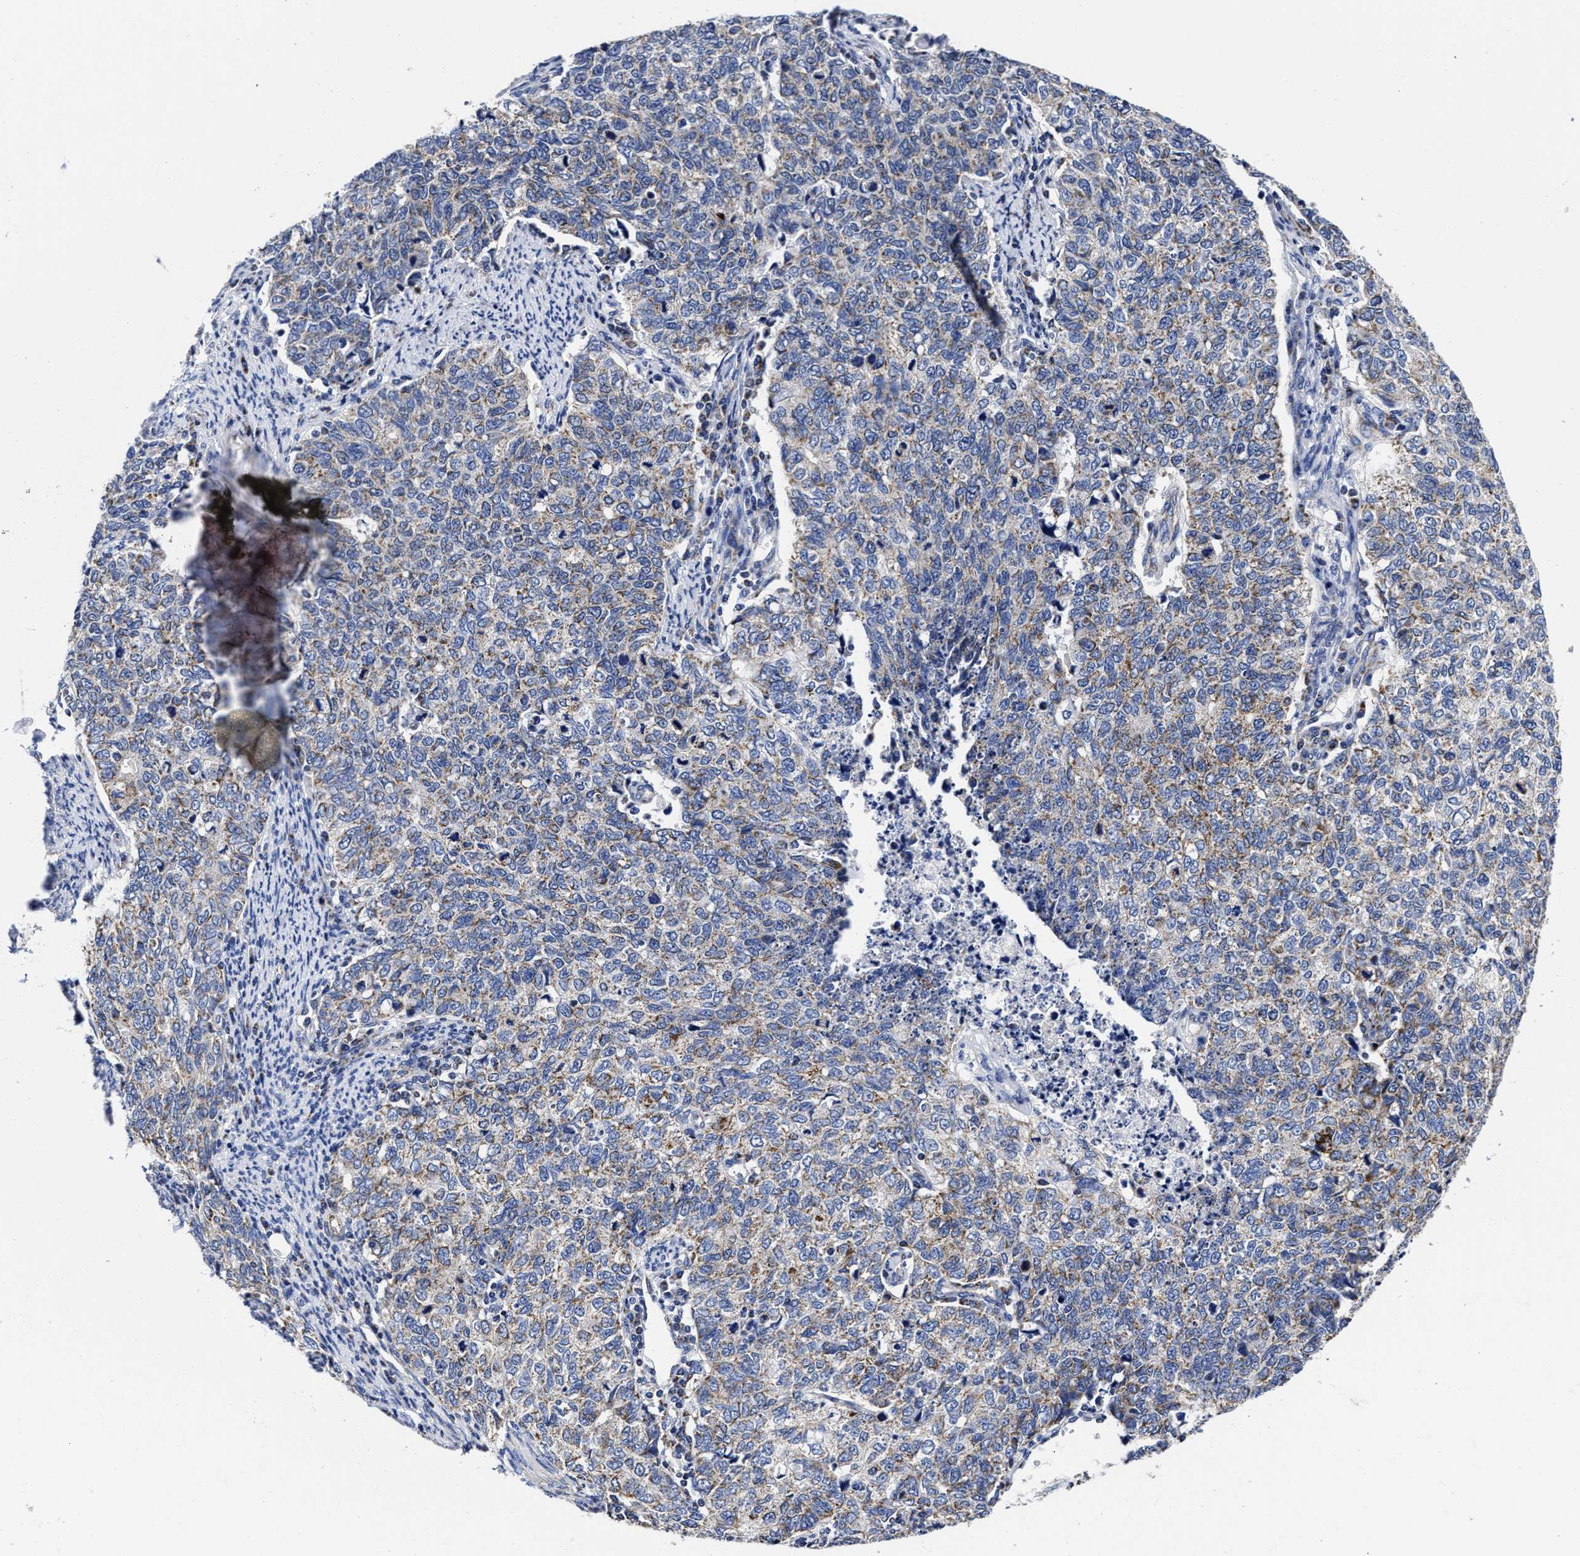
{"staining": {"intensity": "weak", "quantity": "25%-75%", "location": "cytoplasmic/membranous"}, "tissue": "cervical cancer", "cell_type": "Tumor cells", "image_type": "cancer", "snomed": [{"axis": "morphology", "description": "Squamous cell carcinoma, NOS"}, {"axis": "topography", "description": "Cervix"}], "caption": "Cervical cancer stained for a protein (brown) demonstrates weak cytoplasmic/membranous positive positivity in about 25%-75% of tumor cells.", "gene": "HINT2", "patient": {"sex": "female", "age": 63}}